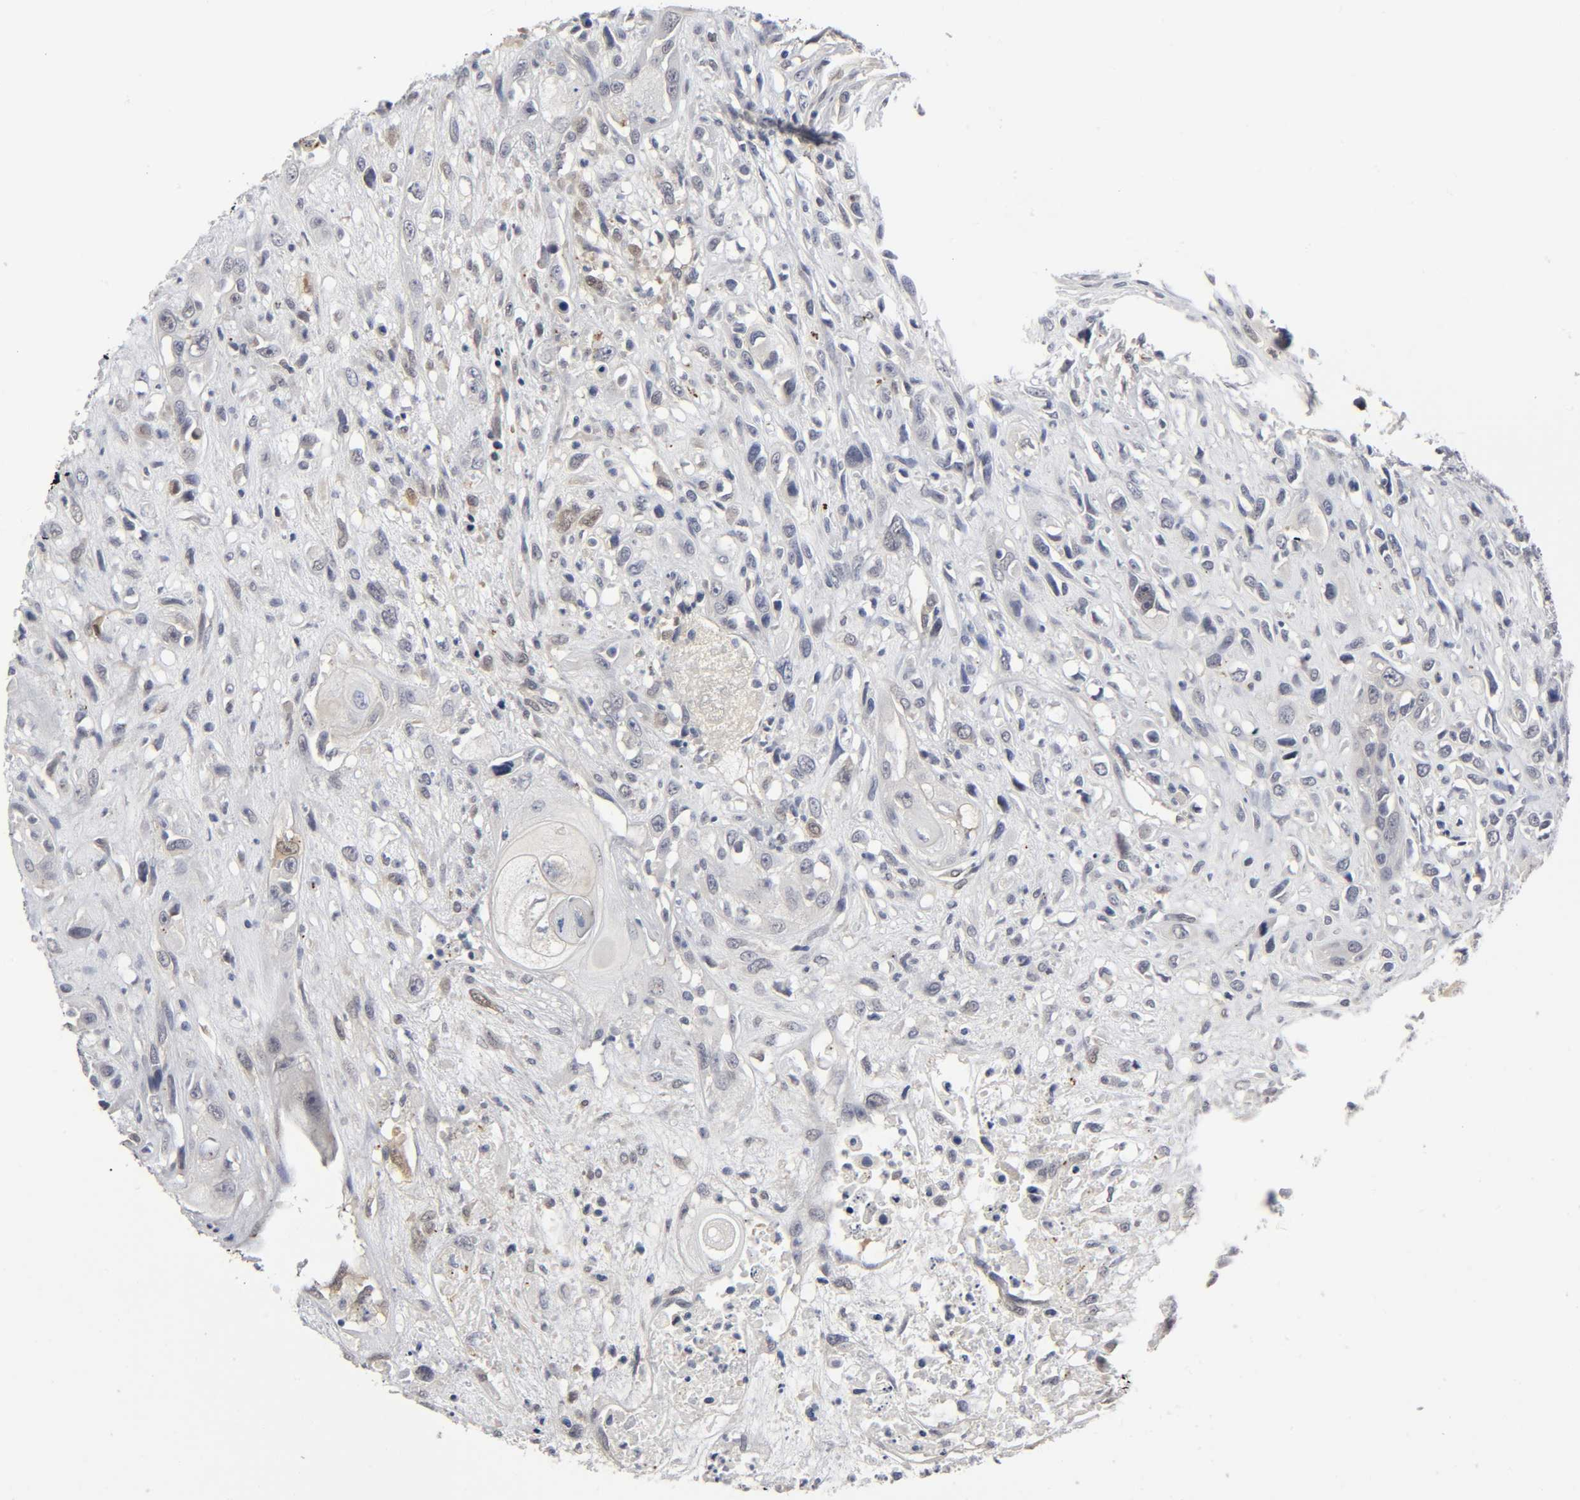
{"staining": {"intensity": "weak", "quantity": "<25%", "location": "cytoplasmic/membranous"}, "tissue": "head and neck cancer", "cell_type": "Tumor cells", "image_type": "cancer", "snomed": [{"axis": "morphology", "description": "Necrosis, NOS"}, {"axis": "morphology", "description": "Neoplasm, malignant, NOS"}, {"axis": "topography", "description": "Salivary gland"}, {"axis": "topography", "description": "Head-Neck"}], "caption": "A histopathology image of head and neck cancer (malignant neoplasm) stained for a protein reveals no brown staining in tumor cells. Nuclei are stained in blue.", "gene": "PDLIM3", "patient": {"sex": "male", "age": 43}}